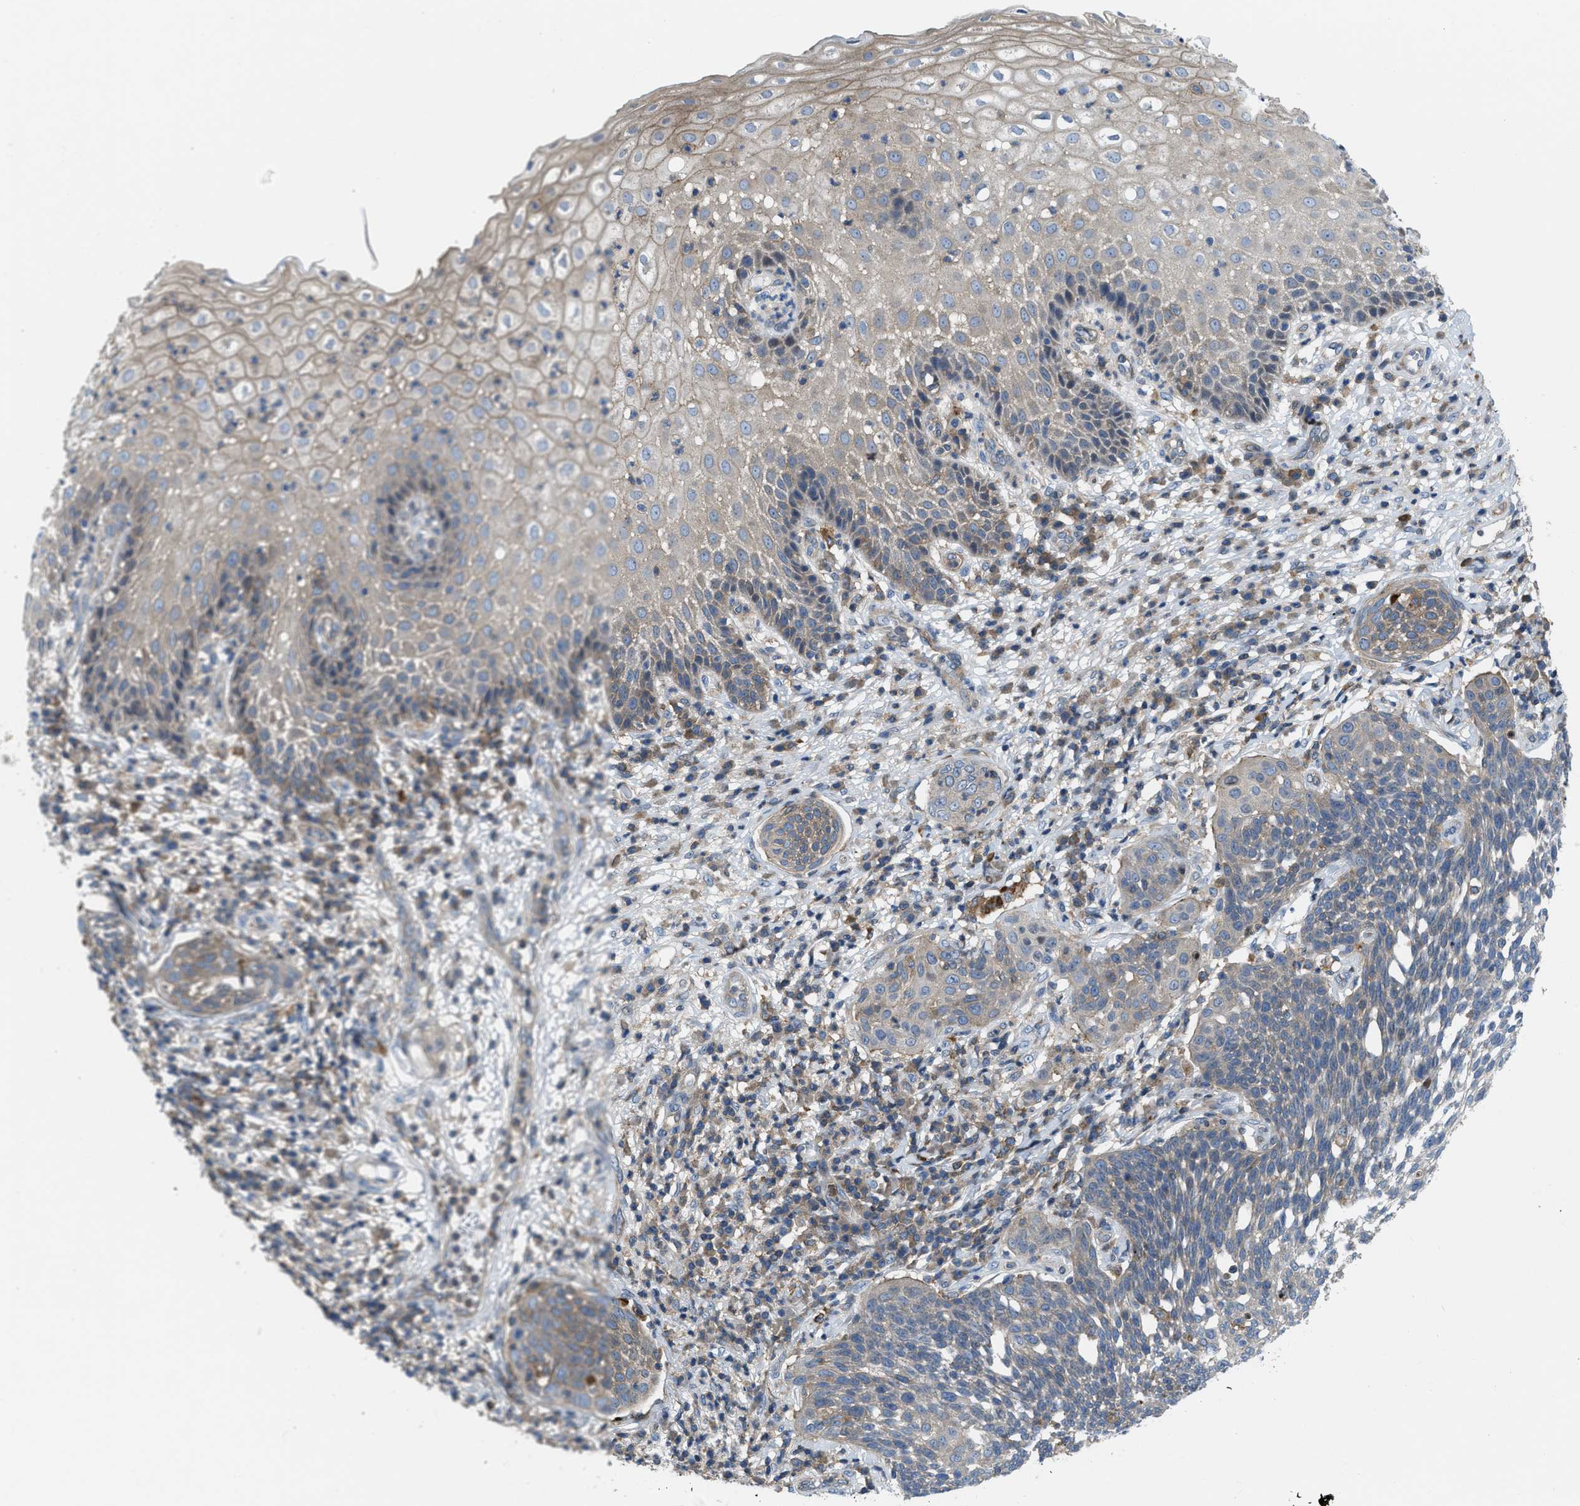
{"staining": {"intensity": "weak", "quantity": "25%-75%", "location": "cytoplasmic/membranous"}, "tissue": "cervical cancer", "cell_type": "Tumor cells", "image_type": "cancer", "snomed": [{"axis": "morphology", "description": "Squamous cell carcinoma, NOS"}, {"axis": "topography", "description": "Cervix"}], "caption": "Protein staining of cervical cancer tissue displays weak cytoplasmic/membranous positivity in about 25%-75% of tumor cells.", "gene": "MYO18A", "patient": {"sex": "female", "age": 34}}